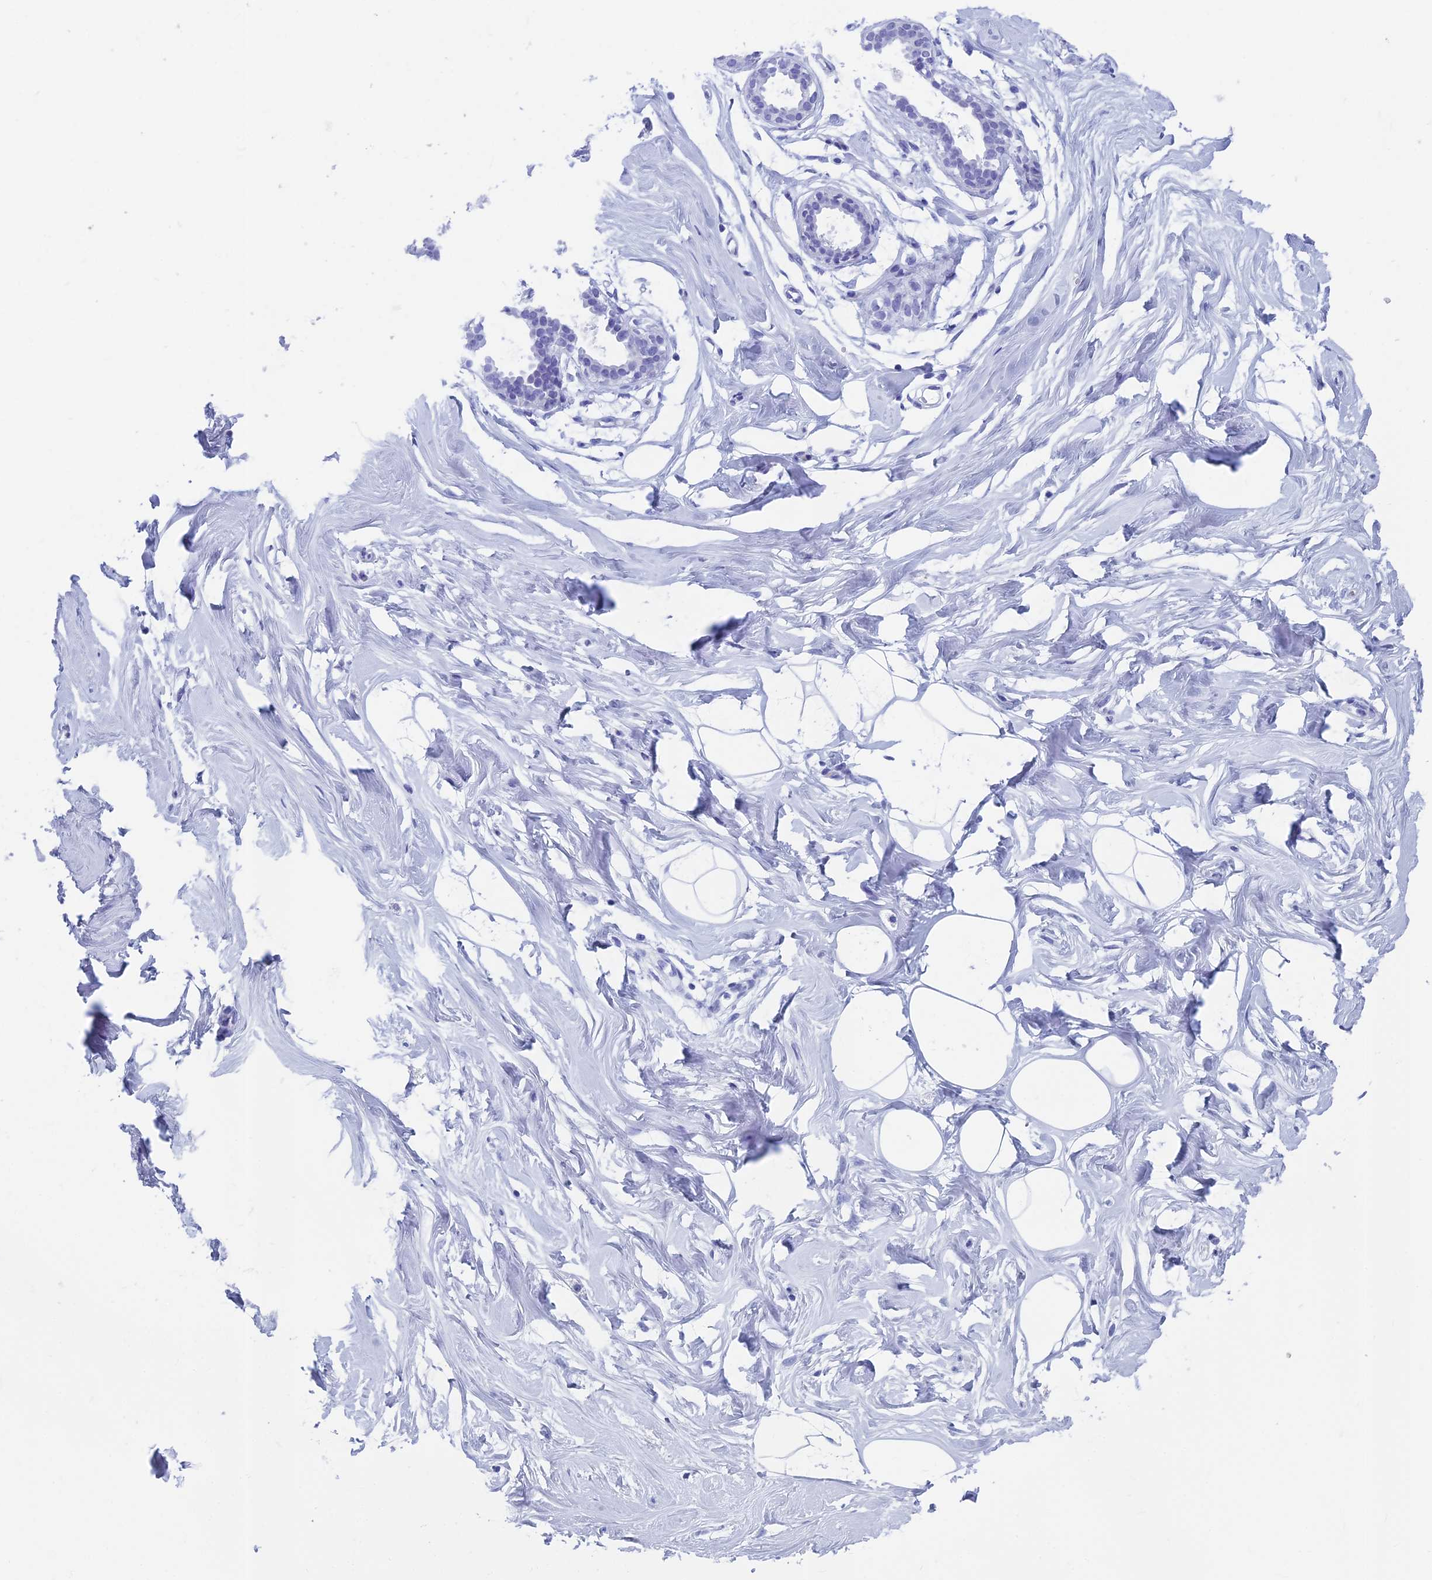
{"staining": {"intensity": "negative", "quantity": "none", "location": "none"}, "tissue": "breast", "cell_type": "Adipocytes", "image_type": "normal", "snomed": [{"axis": "morphology", "description": "Normal tissue, NOS"}, {"axis": "morphology", "description": "Adenoma, NOS"}, {"axis": "topography", "description": "Breast"}], "caption": "This is a micrograph of IHC staining of normal breast, which shows no positivity in adipocytes. The staining is performed using DAB brown chromogen with nuclei counter-stained in using hematoxylin.", "gene": "CAPS", "patient": {"sex": "female", "age": 23}}